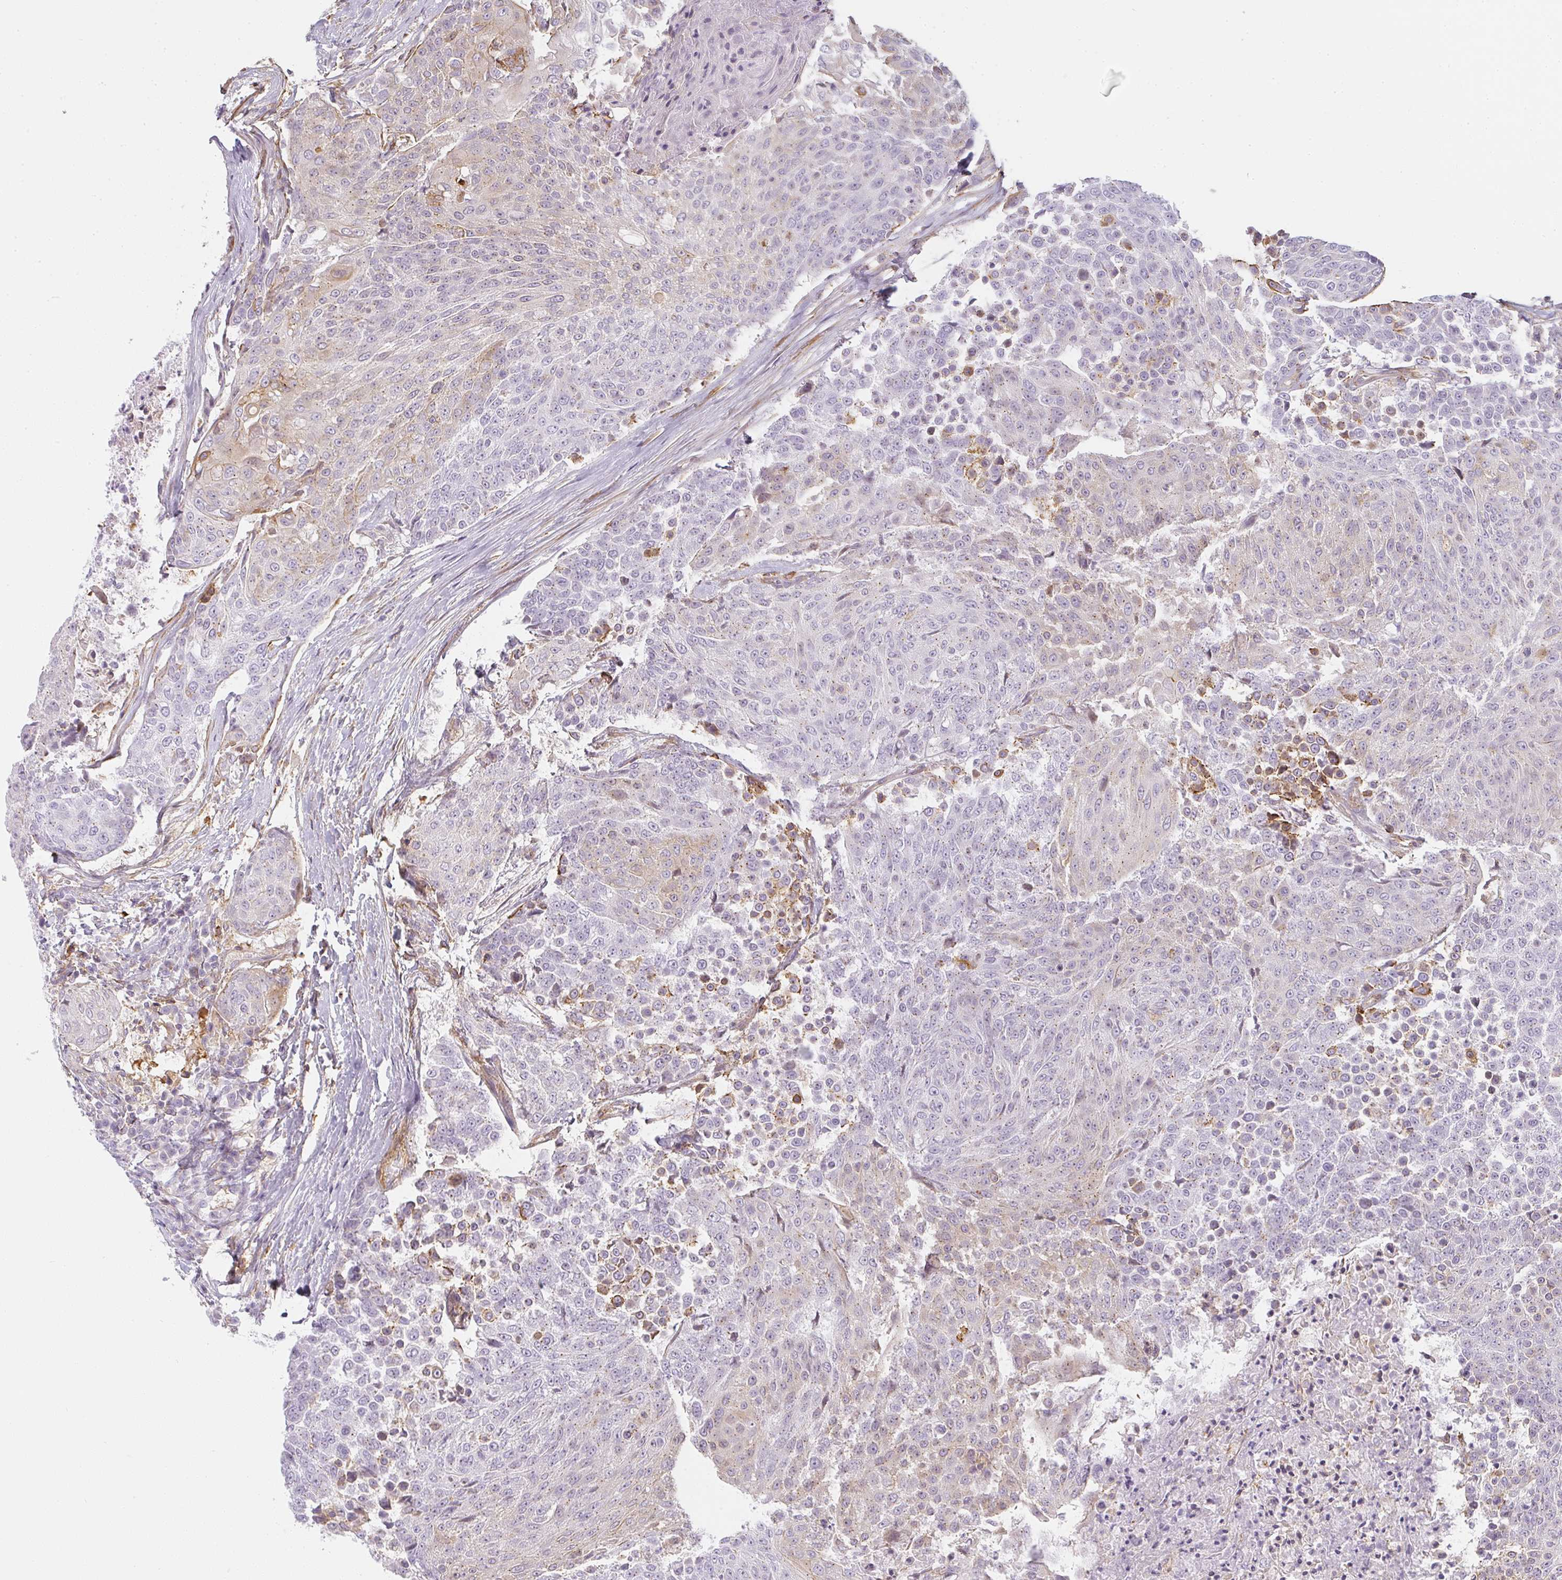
{"staining": {"intensity": "weak", "quantity": "<25%", "location": "cytoplasmic/membranous"}, "tissue": "urothelial cancer", "cell_type": "Tumor cells", "image_type": "cancer", "snomed": [{"axis": "morphology", "description": "Urothelial carcinoma, High grade"}, {"axis": "topography", "description": "Urinary bladder"}], "caption": "This is an immunohistochemistry photomicrograph of human high-grade urothelial carcinoma. There is no expression in tumor cells.", "gene": "SULF1", "patient": {"sex": "female", "age": 63}}